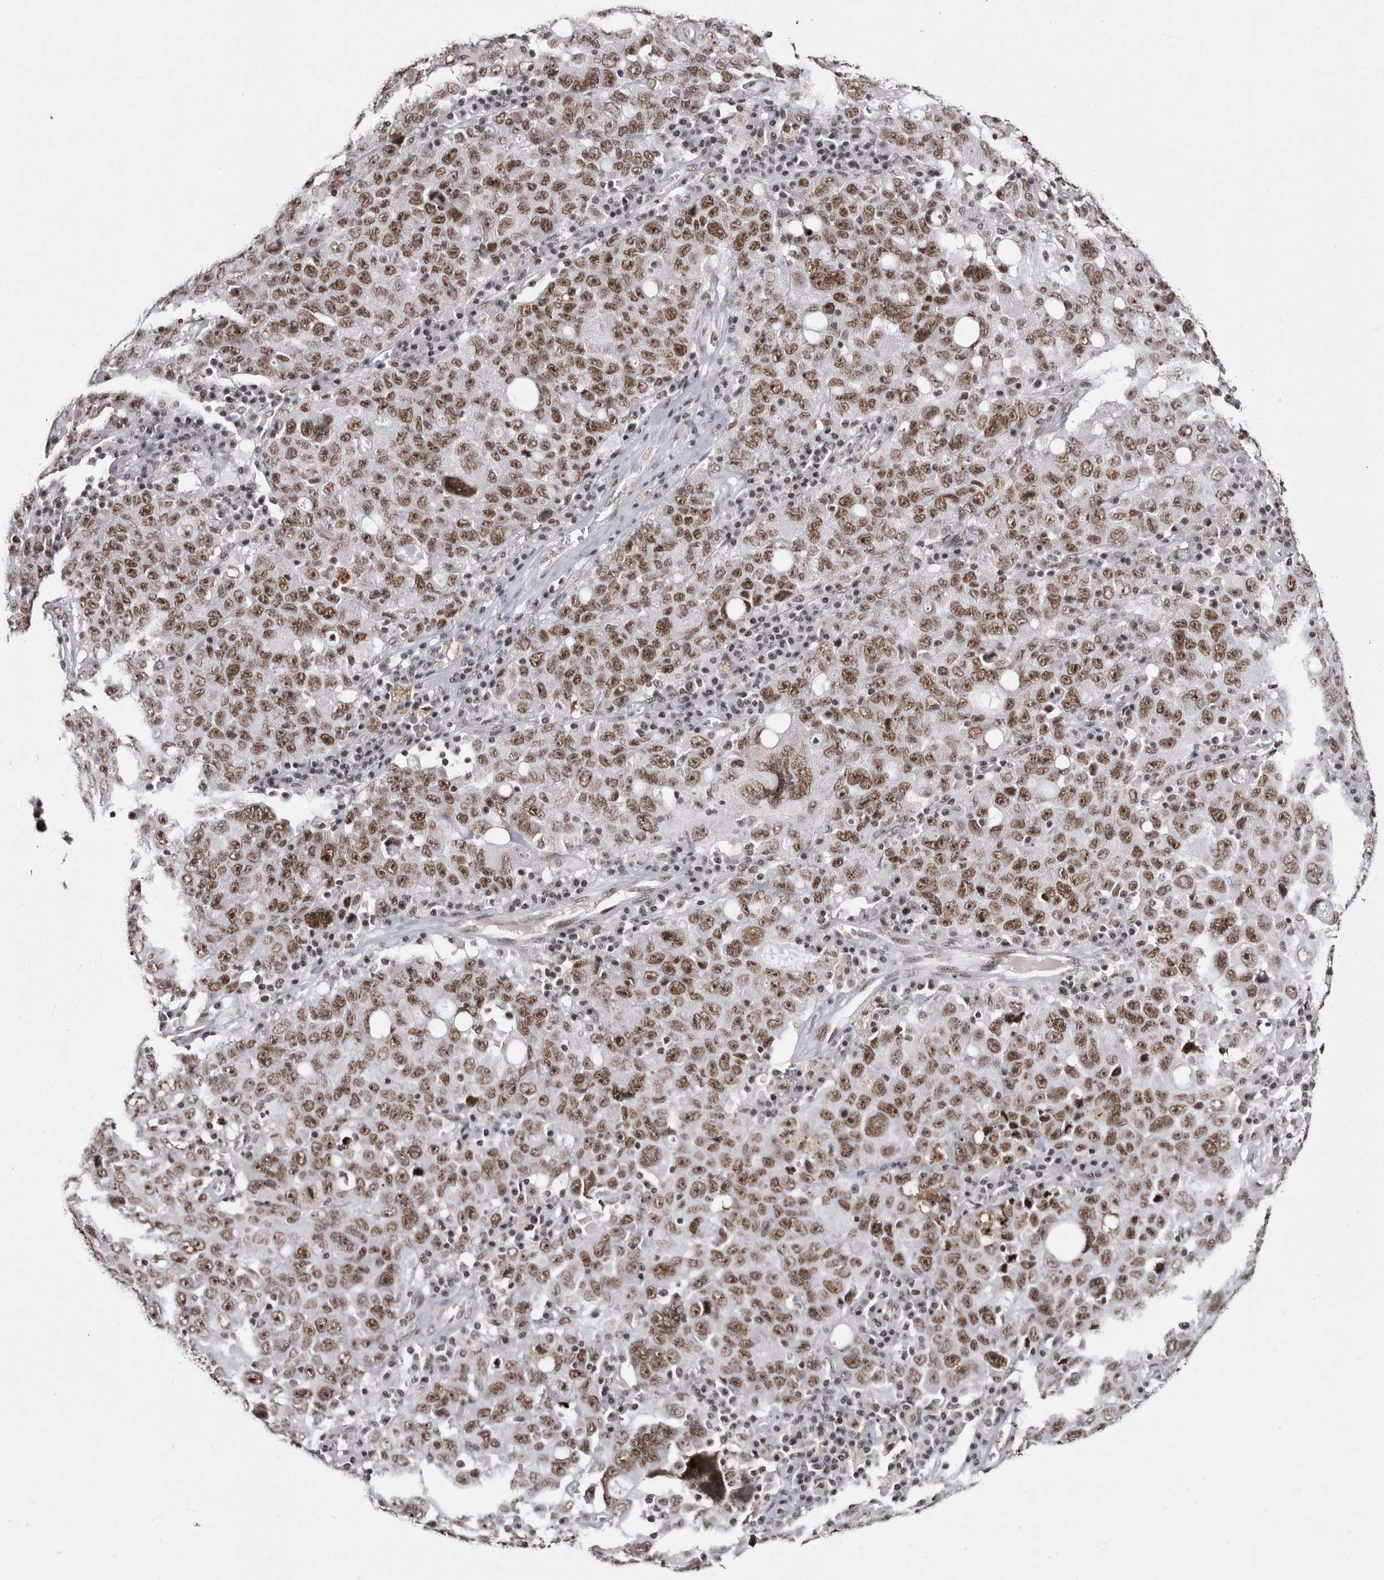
{"staining": {"intensity": "moderate", "quantity": ">75%", "location": "nuclear"}, "tissue": "ovarian cancer", "cell_type": "Tumor cells", "image_type": "cancer", "snomed": [{"axis": "morphology", "description": "Carcinoma, endometroid"}, {"axis": "topography", "description": "Ovary"}], "caption": "Immunohistochemical staining of human ovarian cancer (endometroid carcinoma) reveals medium levels of moderate nuclear staining in approximately >75% of tumor cells.", "gene": "SMC1A", "patient": {"sex": "female", "age": 62}}